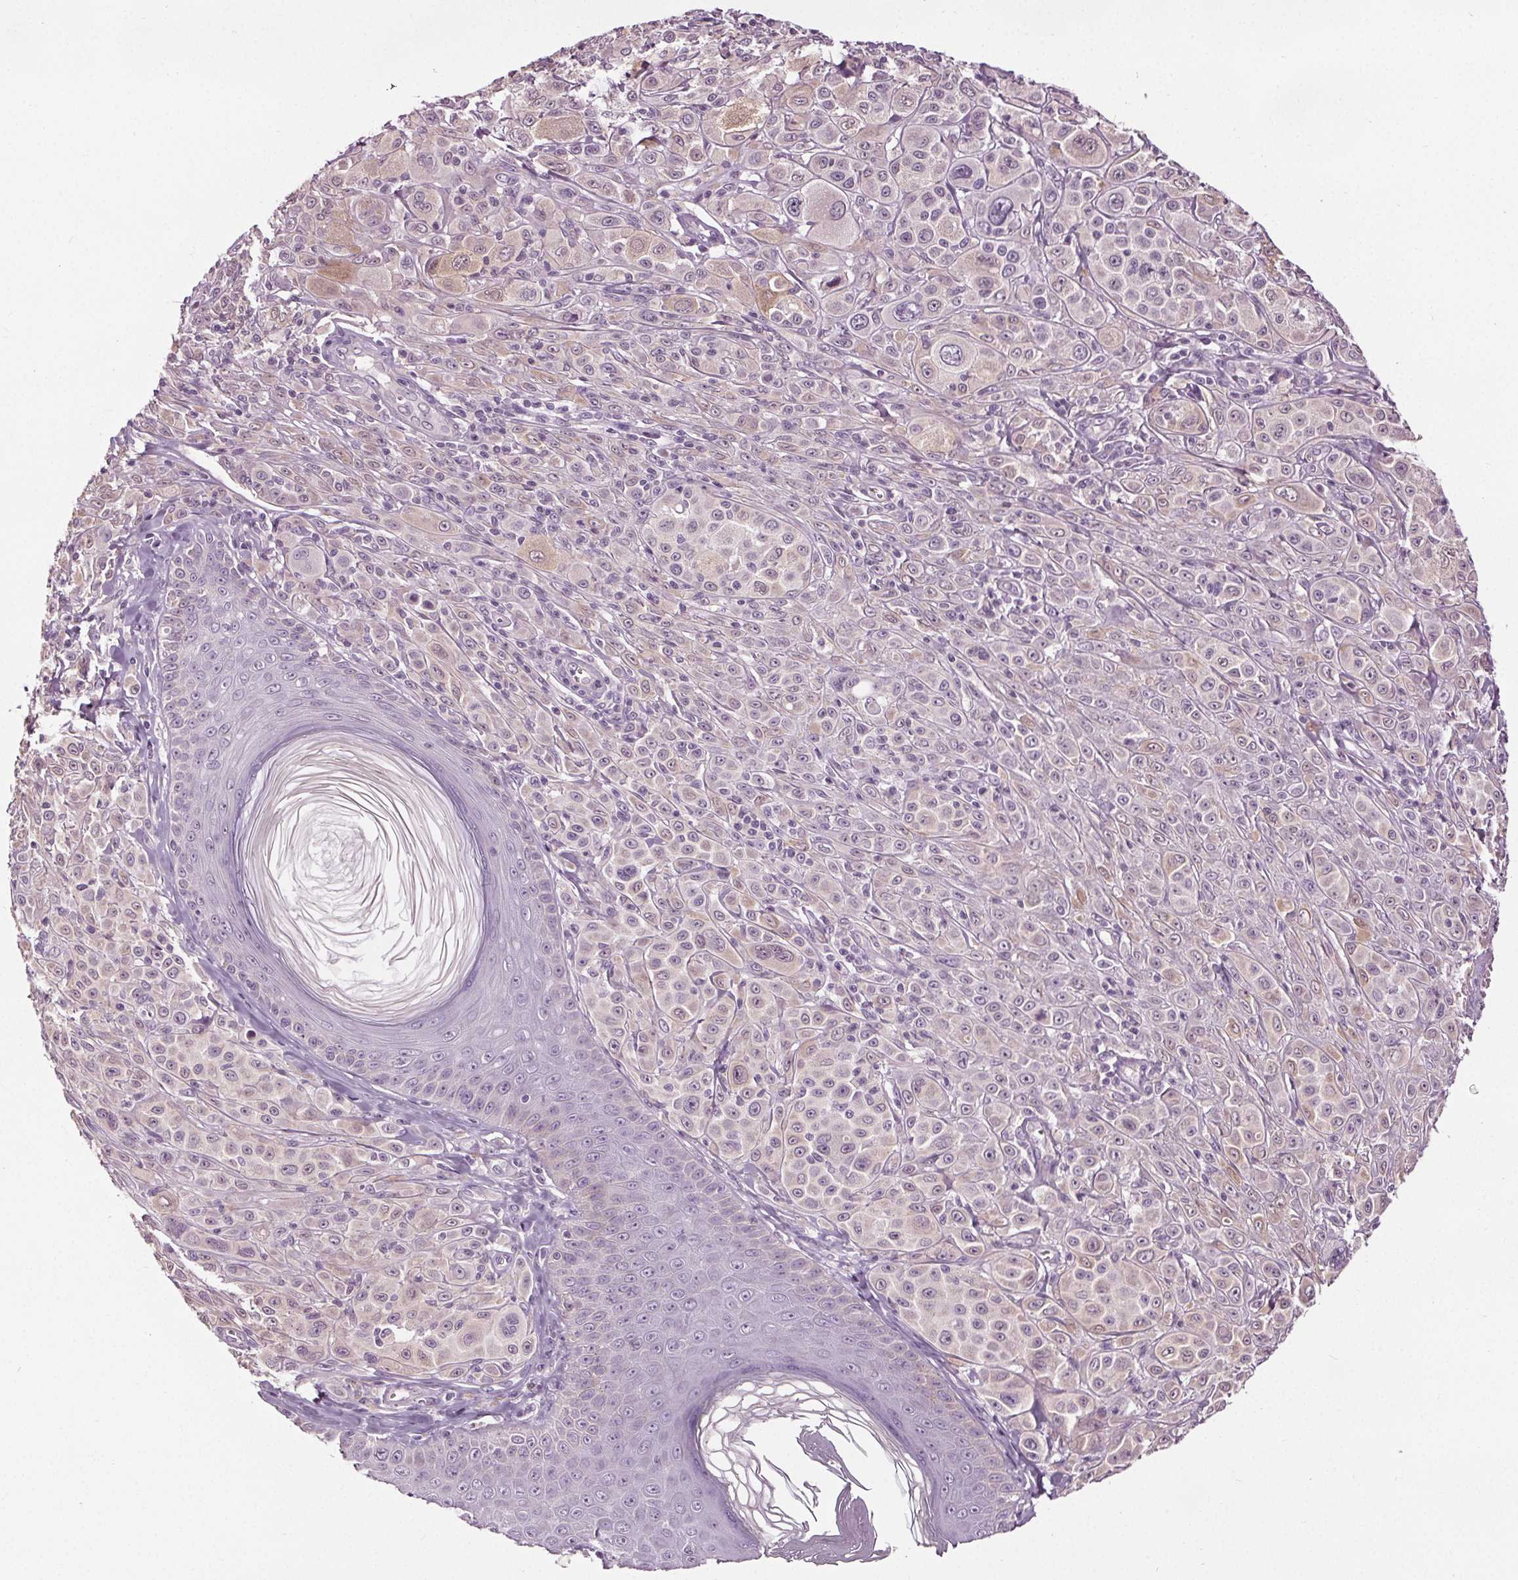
{"staining": {"intensity": "negative", "quantity": "none", "location": "none"}, "tissue": "melanoma", "cell_type": "Tumor cells", "image_type": "cancer", "snomed": [{"axis": "morphology", "description": "Malignant melanoma, NOS"}, {"axis": "topography", "description": "Skin"}], "caption": "Immunohistochemistry (IHC) image of neoplastic tissue: human melanoma stained with DAB (3,3'-diaminobenzidine) demonstrates no significant protein expression in tumor cells.", "gene": "RASA1", "patient": {"sex": "male", "age": 67}}